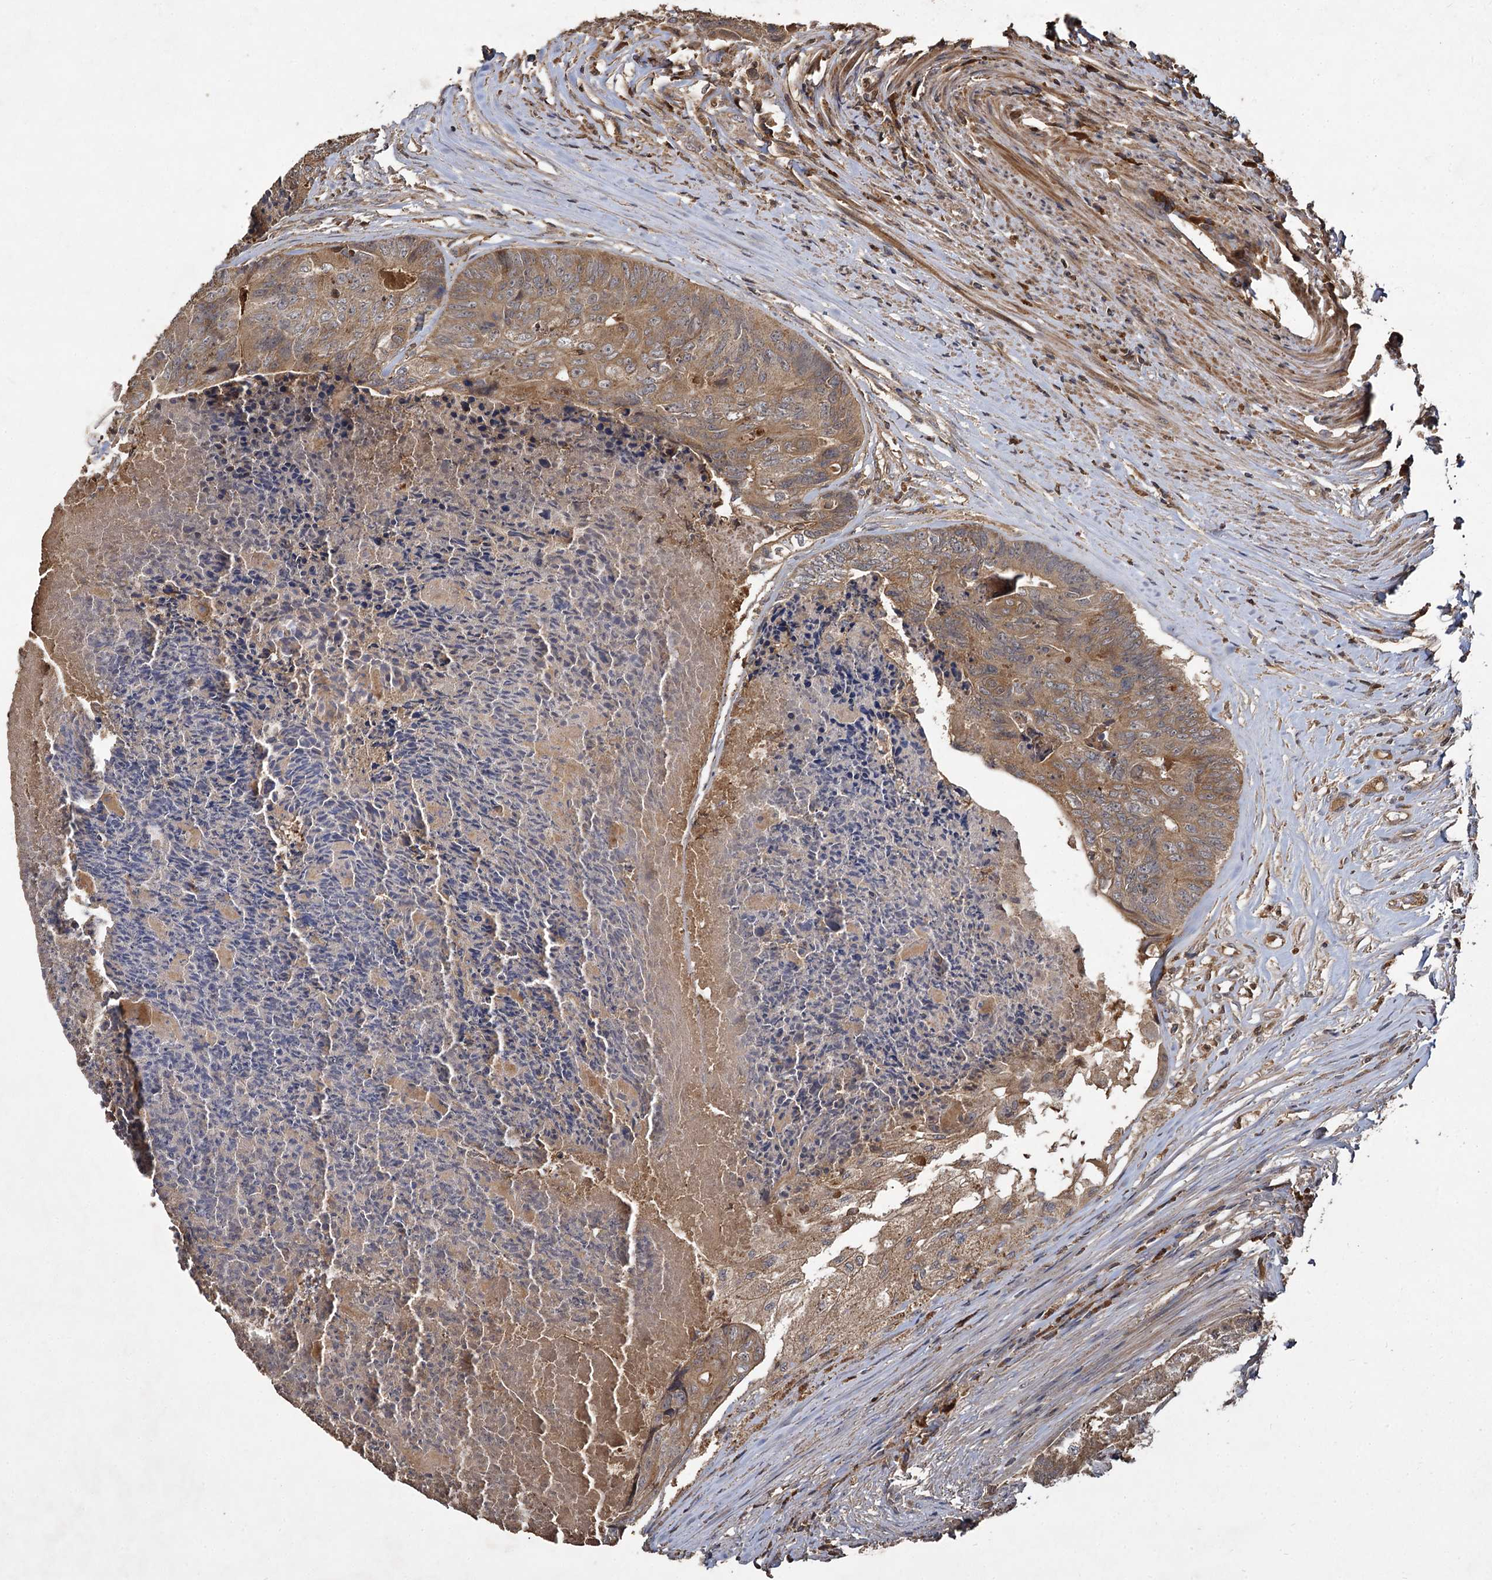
{"staining": {"intensity": "moderate", "quantity": ">75%", "location": "cytoplasmic/membranous"}, "tissue": "colorectal cancer", "cell_type": "Tumor cells", "image_type": "cancer", "snomed": [{"axis": "morphology", "description": "Adenocarcinoma, NOS"}, {"axis": "topography", "description": "Colon"}], "caption": "An image of colorectal cancer (adenocarcinoma) stained for a protein displays moderate cytoplasmic/membranous brown staining in tumor cells.", "gene": "GCLC", "patient": {"sex": "female", "age": 67}}